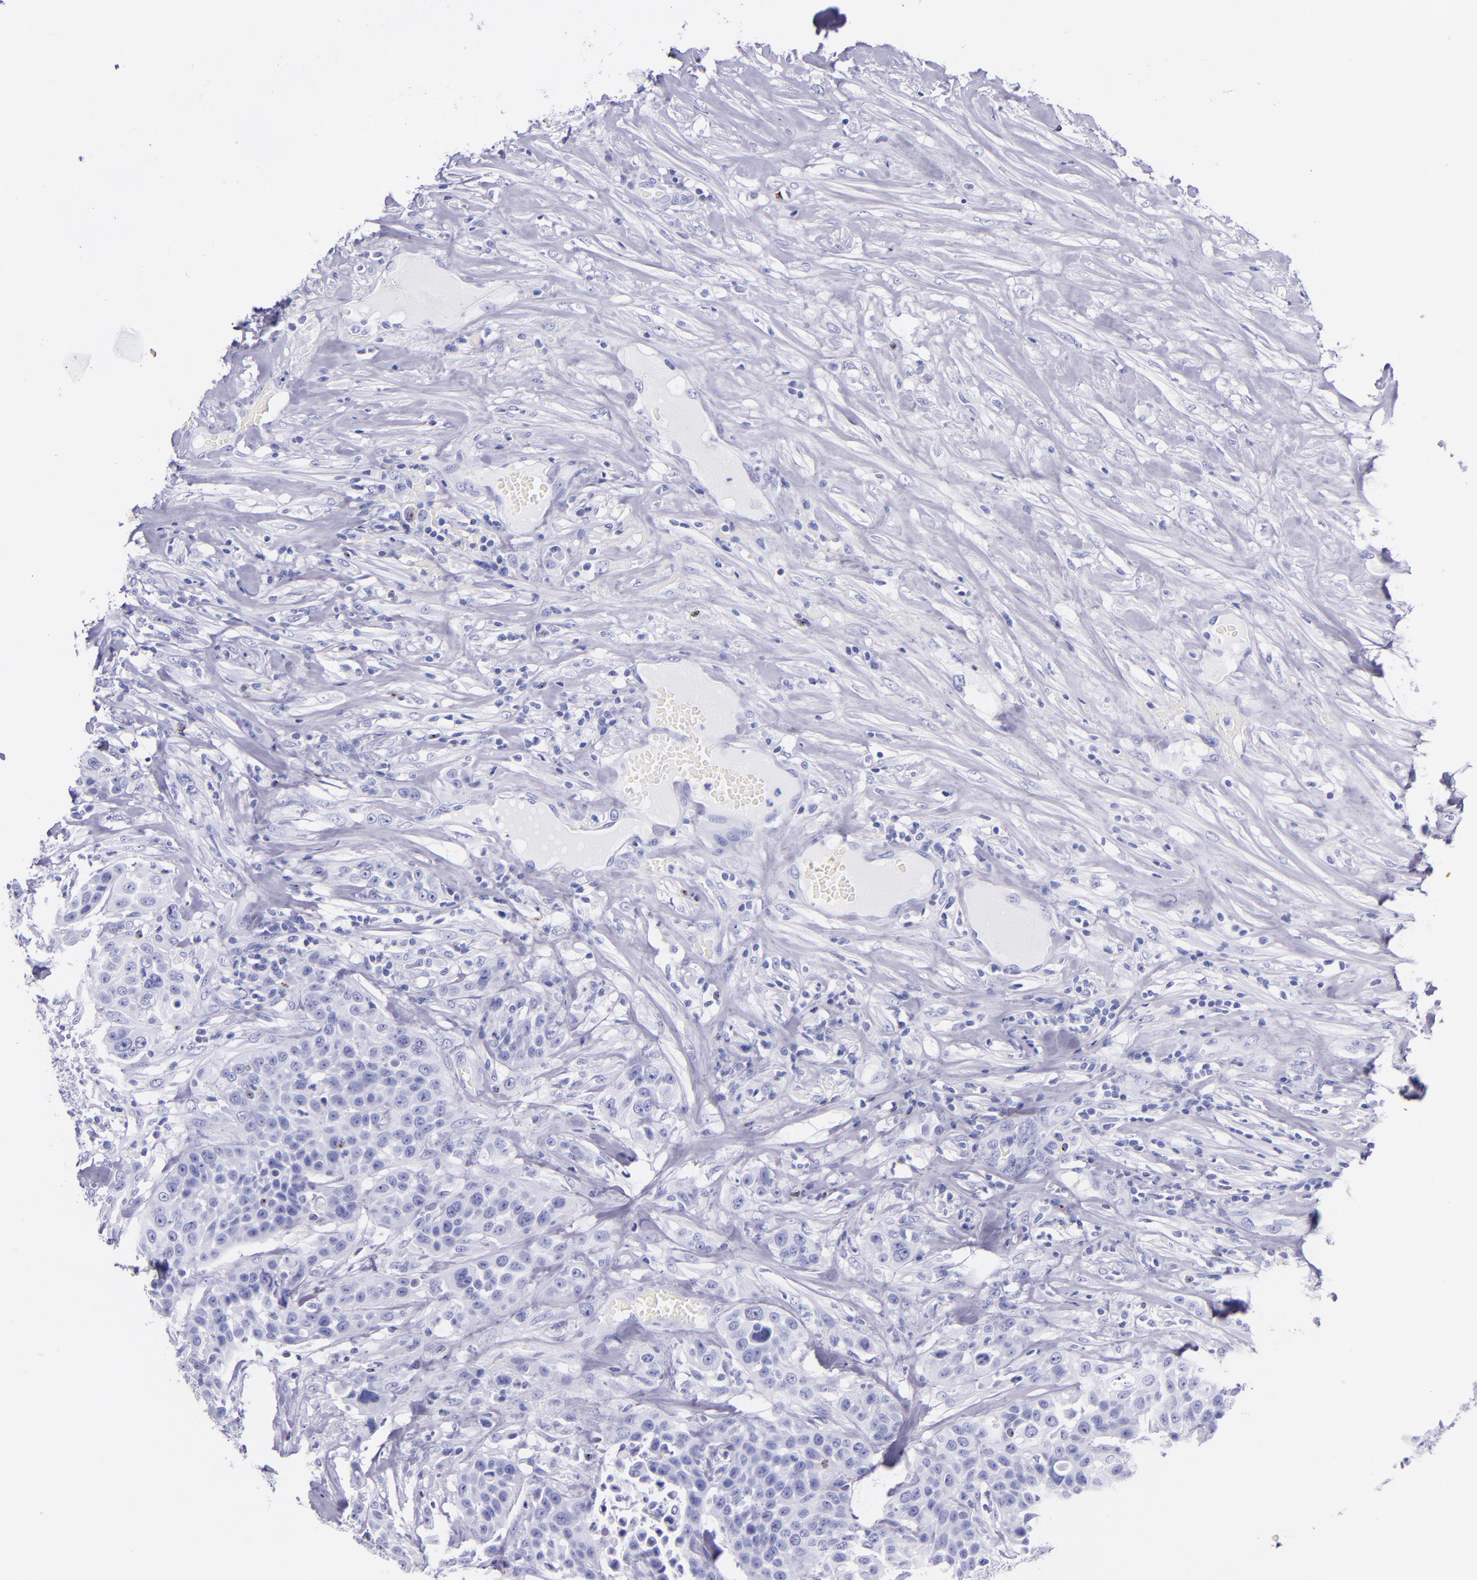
{"staining": {"intensity": "negative", "quantity": "none", "location": "none"}, "tissue": "urothelial cancer", "cell_type": "Tumor cells", "image_type": "cancer", "snomed": [{"axis": "morphology", "description": "Urothelial carcinoma, High grade"}, {"axis": "topography", "description": "Urinary bladder"}], "caption": "A histopathology image of human high-grade urothelial carcinoma is negative for staining in tumor cells. (DAB IHC with hematoxylin counter stain).", "gene": "LAG3", "patient": {"sex": "male", "age": 74}}